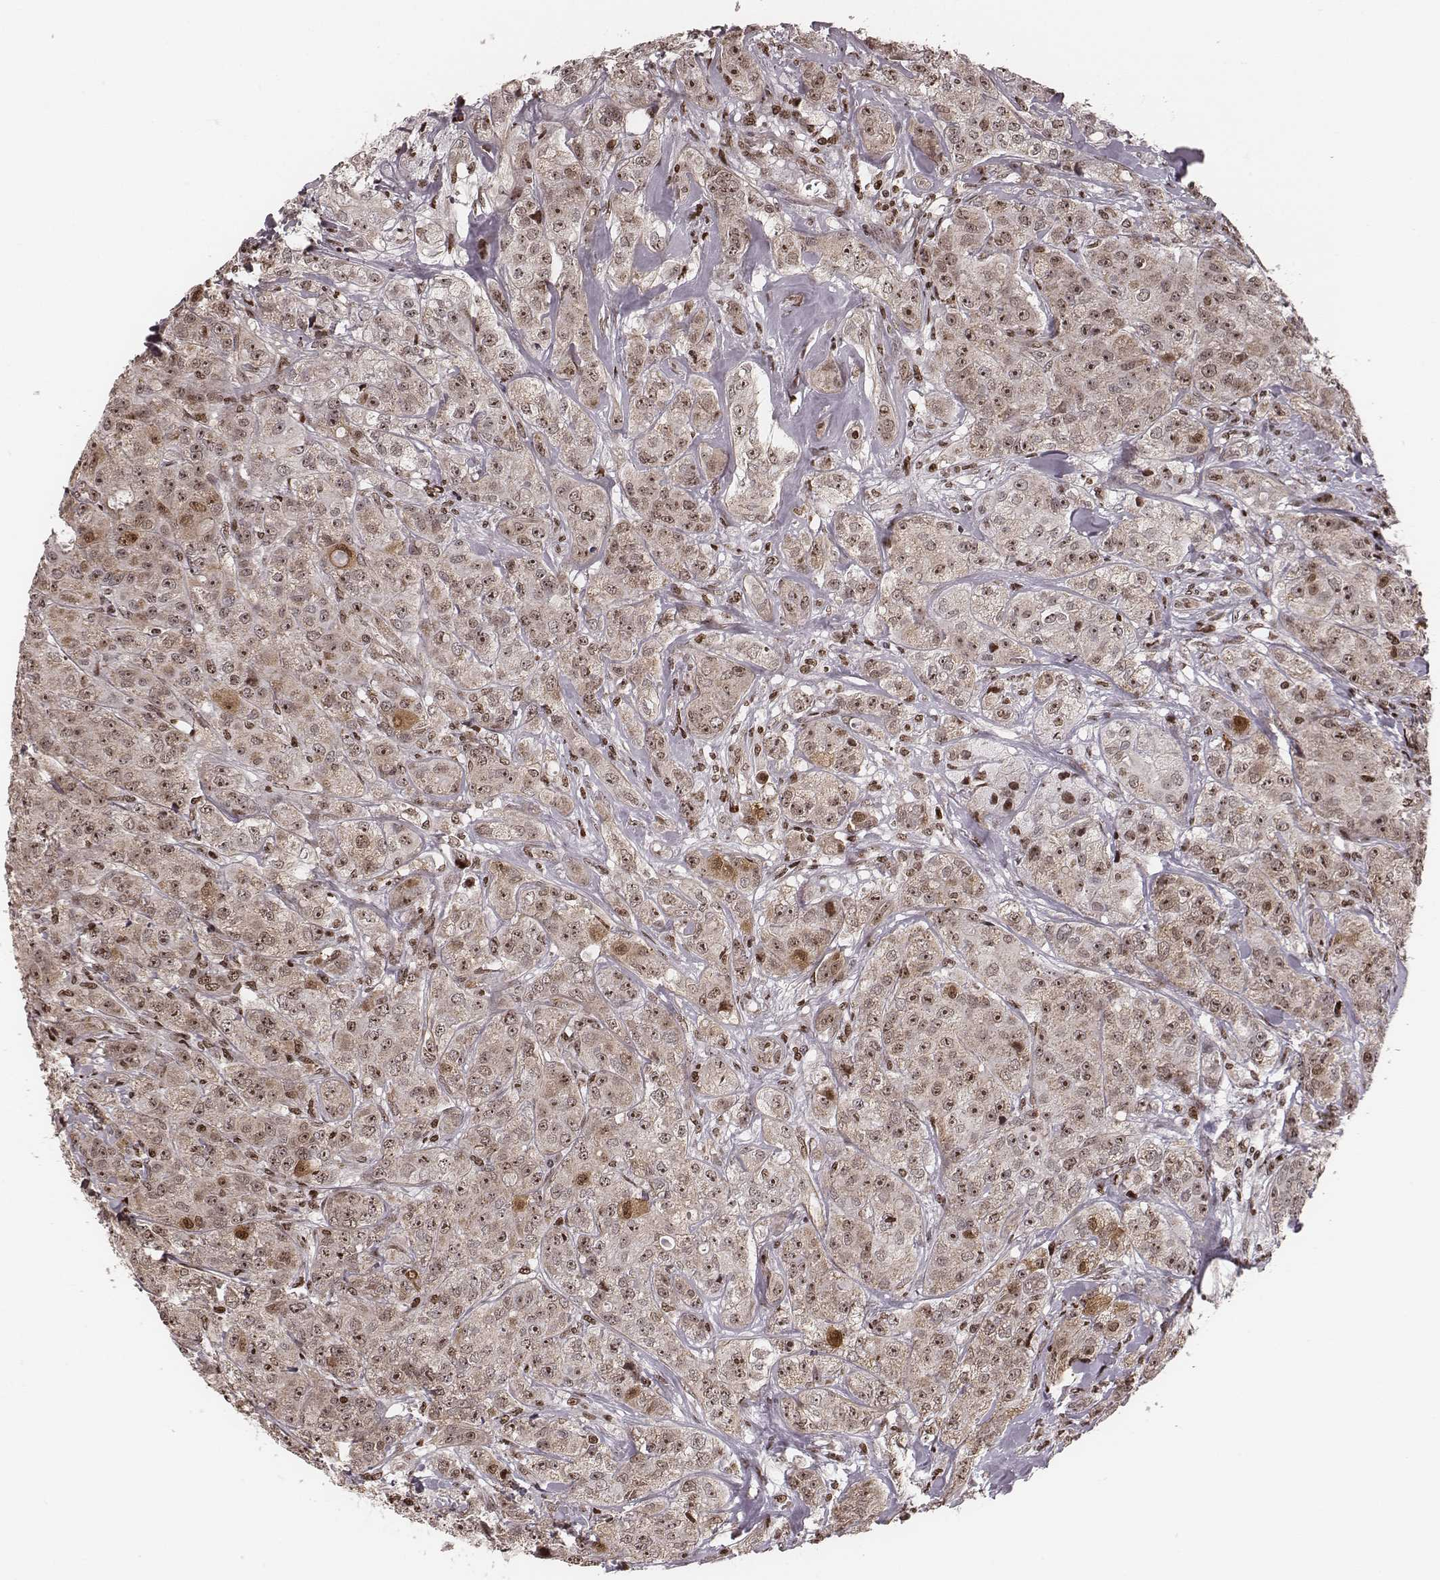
{"staining": {"intensity": "weak", "quantity": ">75%", "location": "cytoplasmic/membranous,nuclear"}, "tissue": "breast cancer", "cell_type": "Tumor cells", "image_type": "cancer", "snomed": [{"axis": "morphology", "description": "Duct carcinoma"}, {"axis": "topography", "description": "Breast"}], "caption": "Breast cancer (invasive ductal carcinoma) stained with a protein marker shows weak staining in tumor cells.", "gene": "VRK3", "patient": {"sex": "female", "age": 43}}